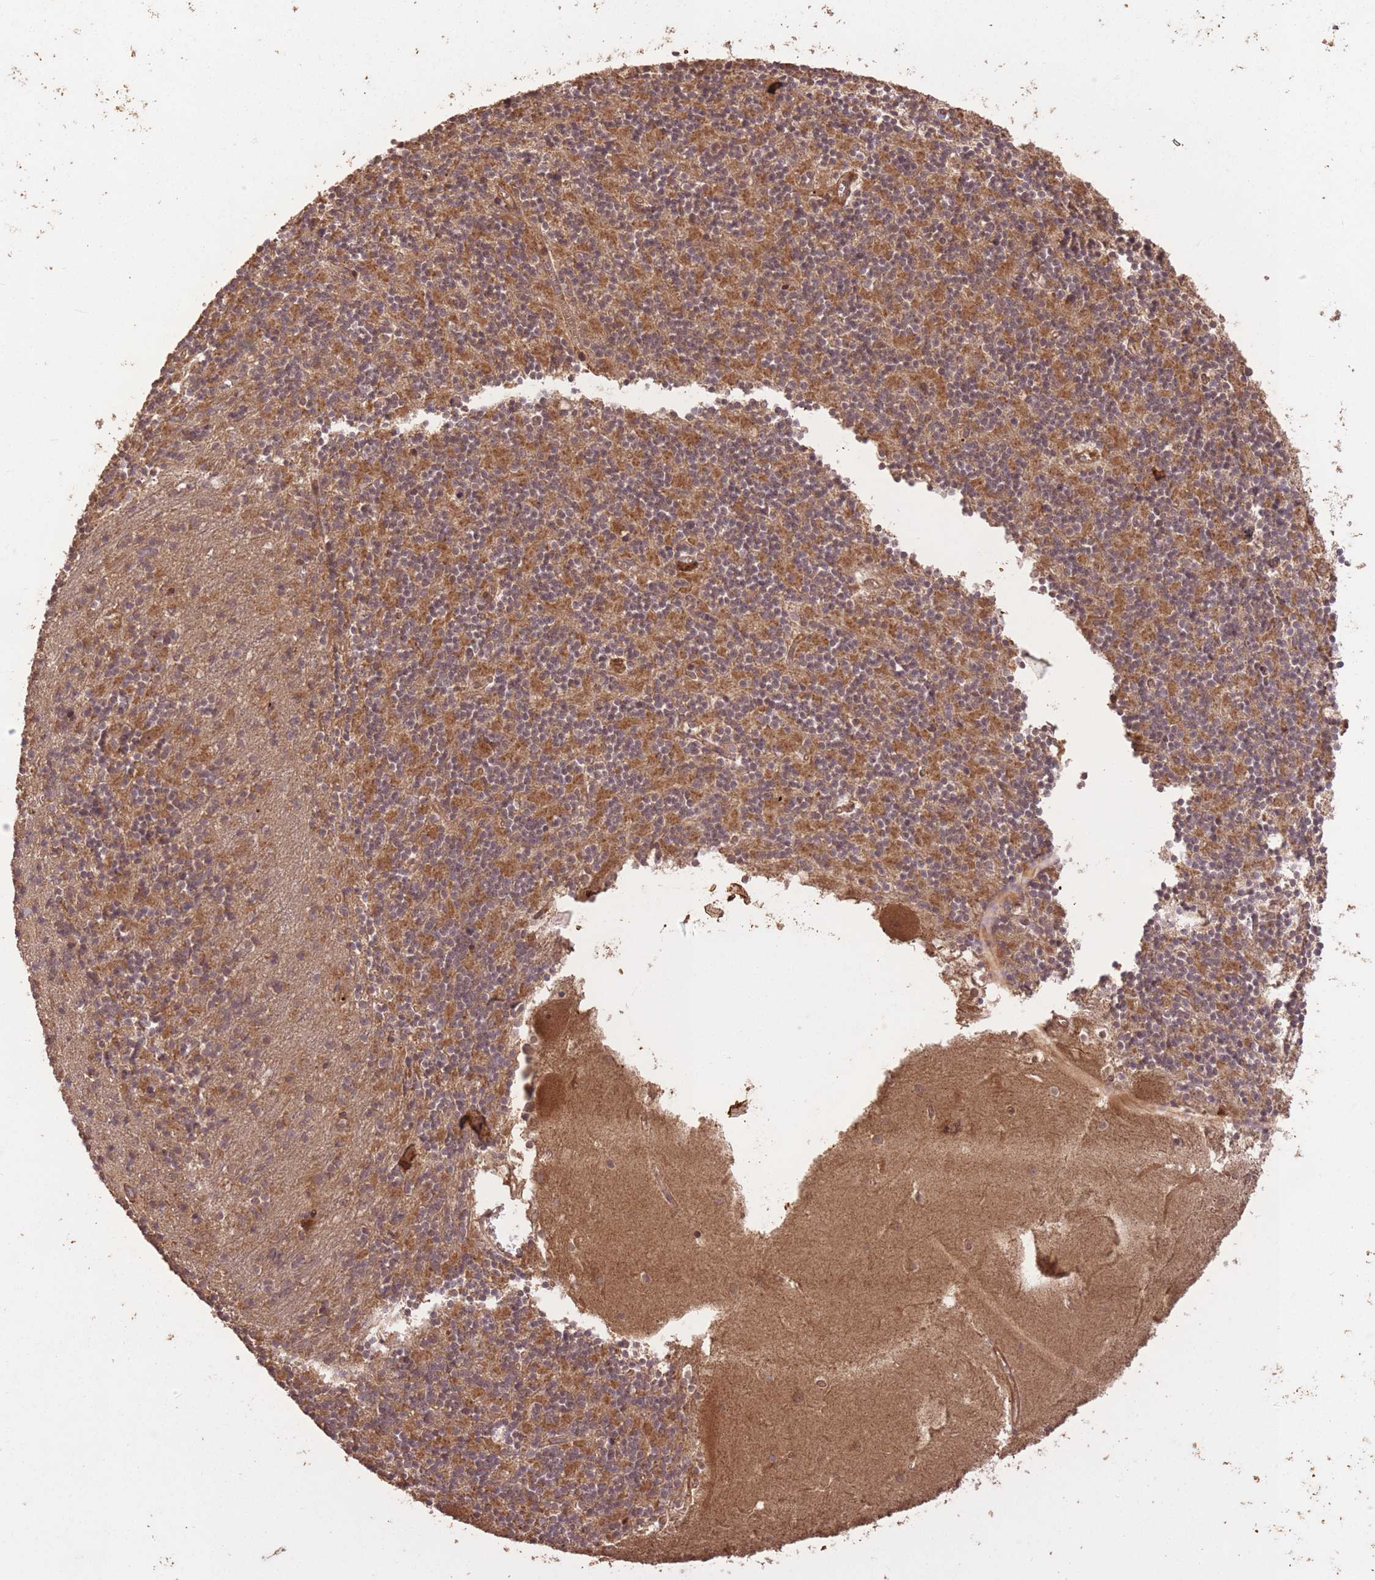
{"staining": {"intensity": "moderate", "quantity": "25%-75%", "location": "cytoplasmic/membranous"}, "tissue": "cerebellum", "cell_type": "Cells in granular layer", "image_type": "normal", "snomed": [{"axis": "morphology", "description": "Normal tissue, NOS"}, {"axis": "topography", "description": "Cerebellum"}], "caption": "DAB immunohistochemical staining of normal human cerebellum shows moderate cytoplasmic/membranous protein expression in about 25%-75% of cells in granular layer.", "gene": "ERBB3", "patient": {"sex": "male", "age": 54}}